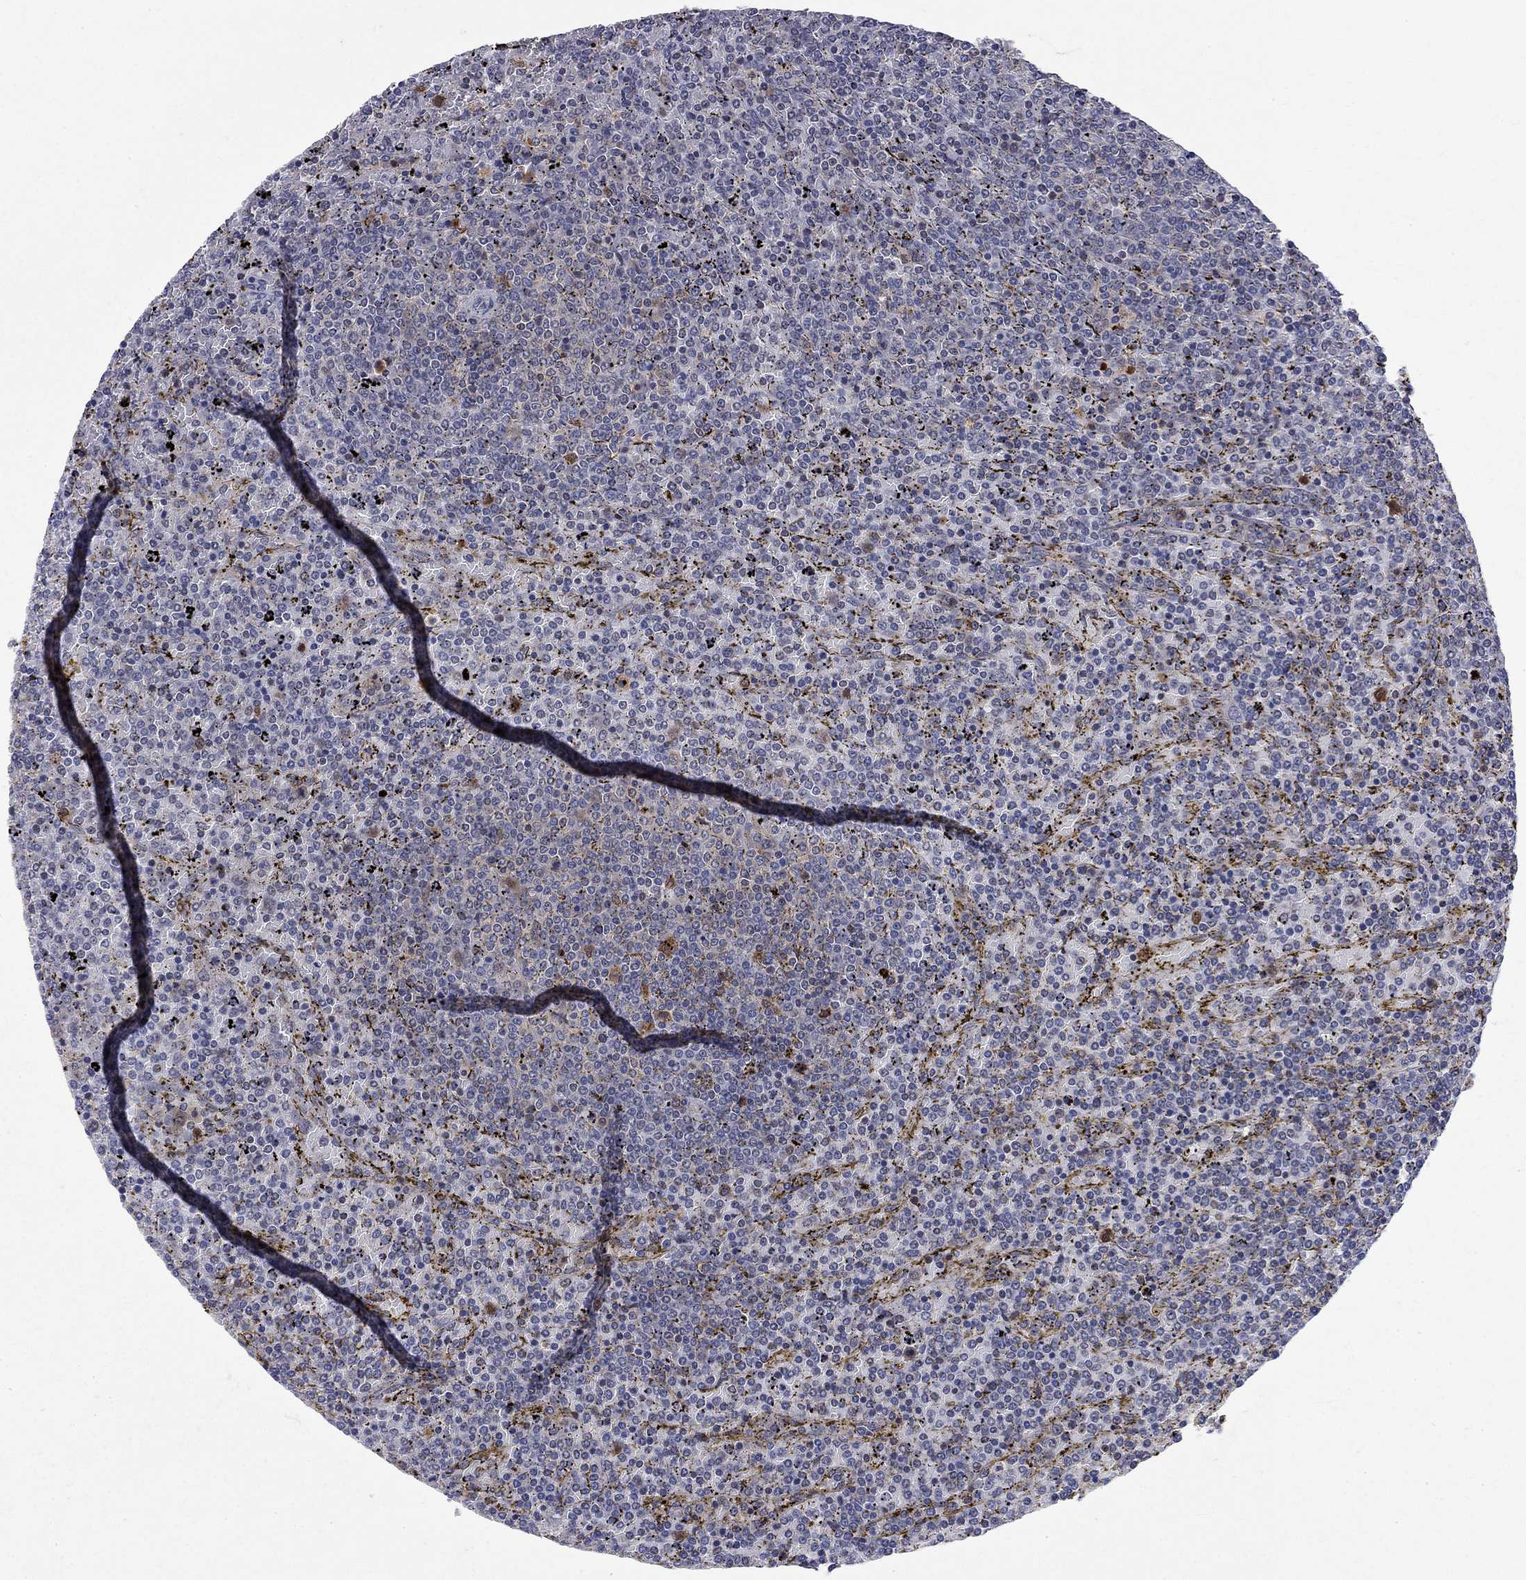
{"staining": {"intensity": "negative", "quantity": "none", "location": "none"}, "tissue": "lymphoma", "cell_type": "Tumor cells", "image_type": "cancer", "snomed": [{"axis": "morphology", "description": "Malignant lymphoma, non-Hodgkin's type, Low grade"}, {"axis": "topography", "description": "Spleen"}], "caption": "Lymphoma was stained to show a protein in brown. There is no significant expression in tumor cells.", "gene": "GALNT8", "patient": {"sex": "female", "age": 77}}